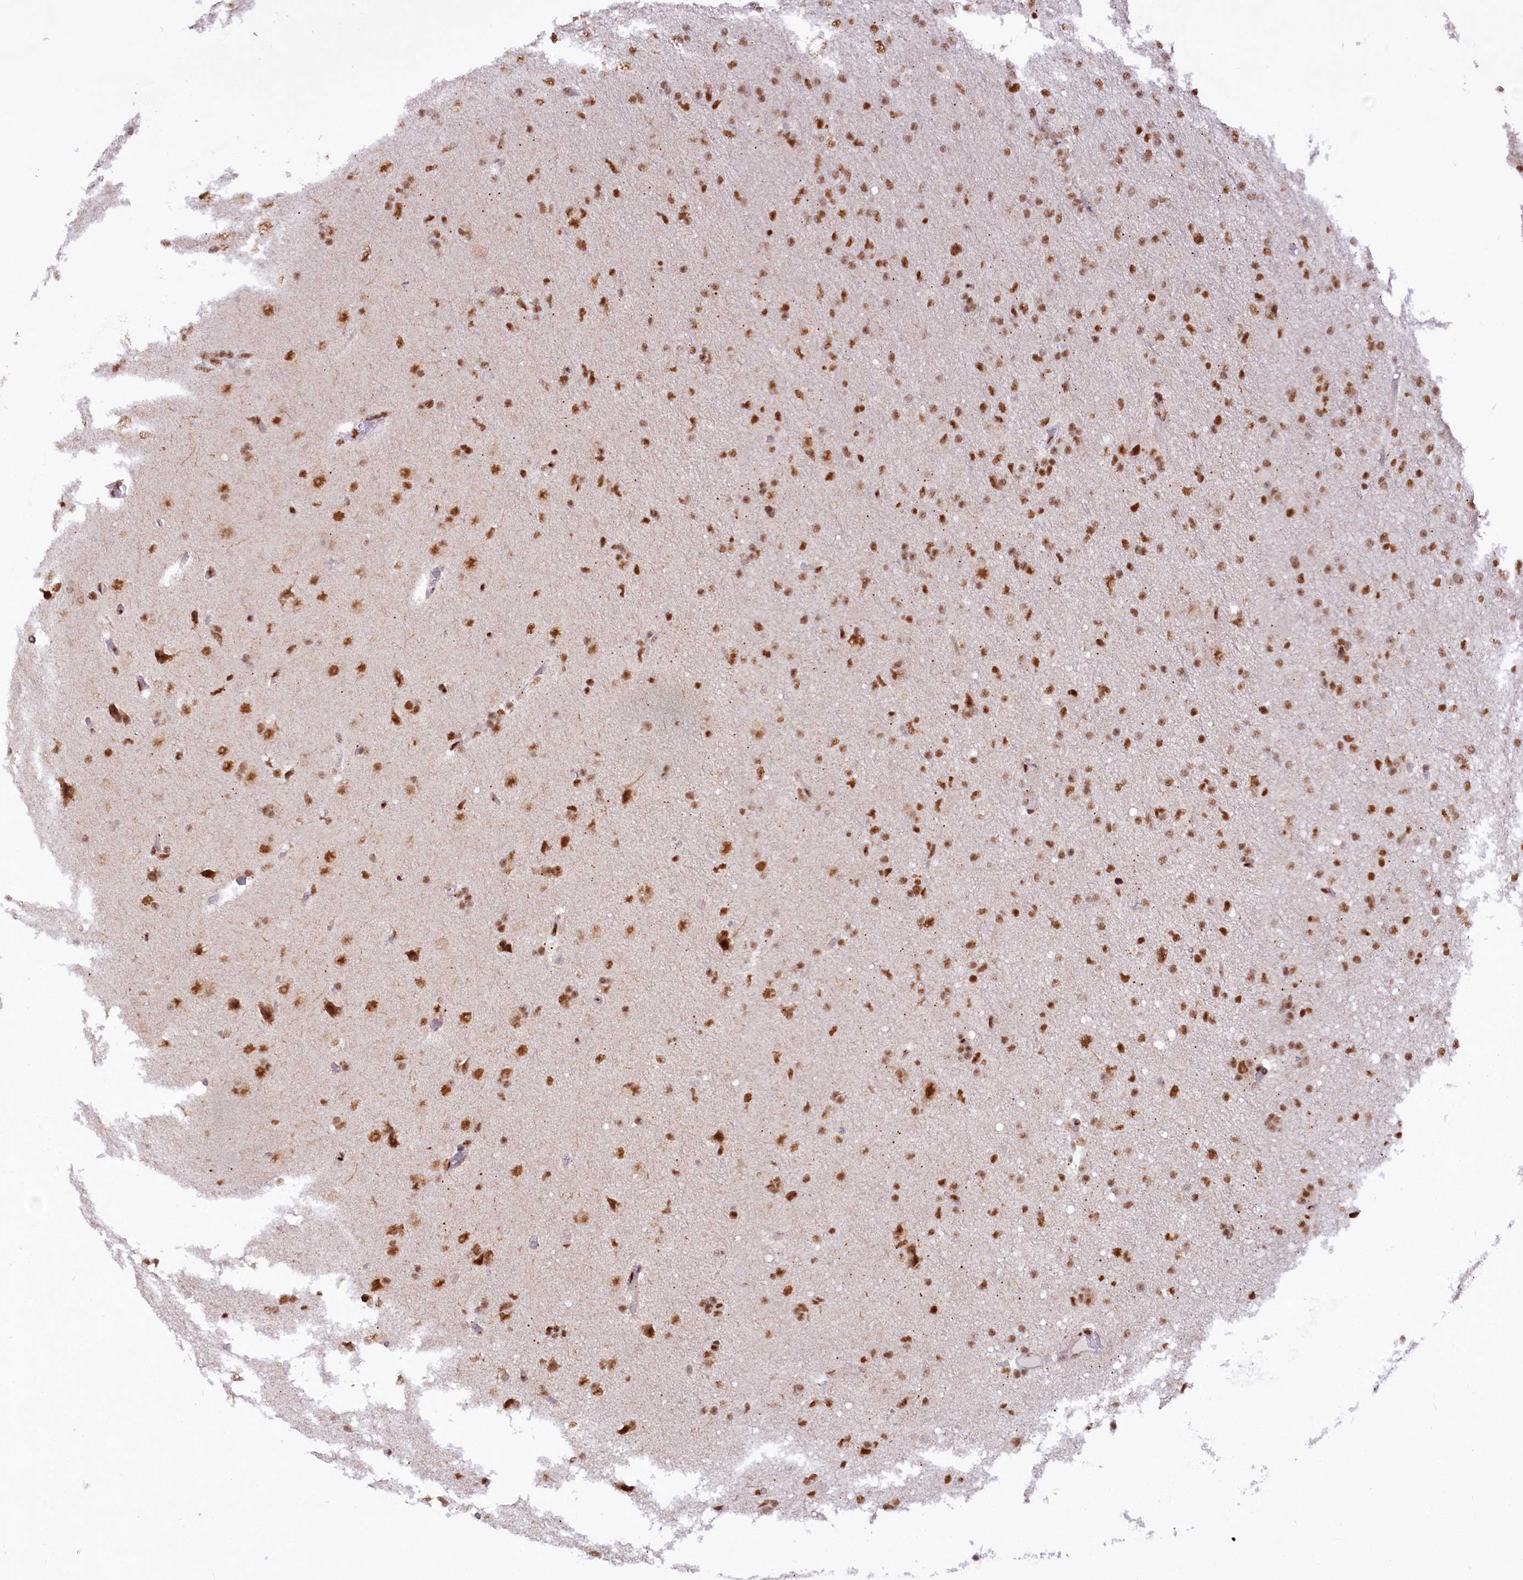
{"staining": {"intensity": "strong", "quantity": ">75%", "location": "nuclear"}, "tissue": "glioma", "cell_type": "Tumor cells", "image_type": "cancer", "snomed": [{"axis": "morphology", "description": "Glioma, malignant, High grade"}, {"axis": "topography", "description": "Cerebral cortex"}], "caption": "Human high-grade glioma (malignant) stained with a protein marker exhibits strong staining in tumor cells.", "gene": "HIRA", "patient": {"sex": "female", "age": 36}}